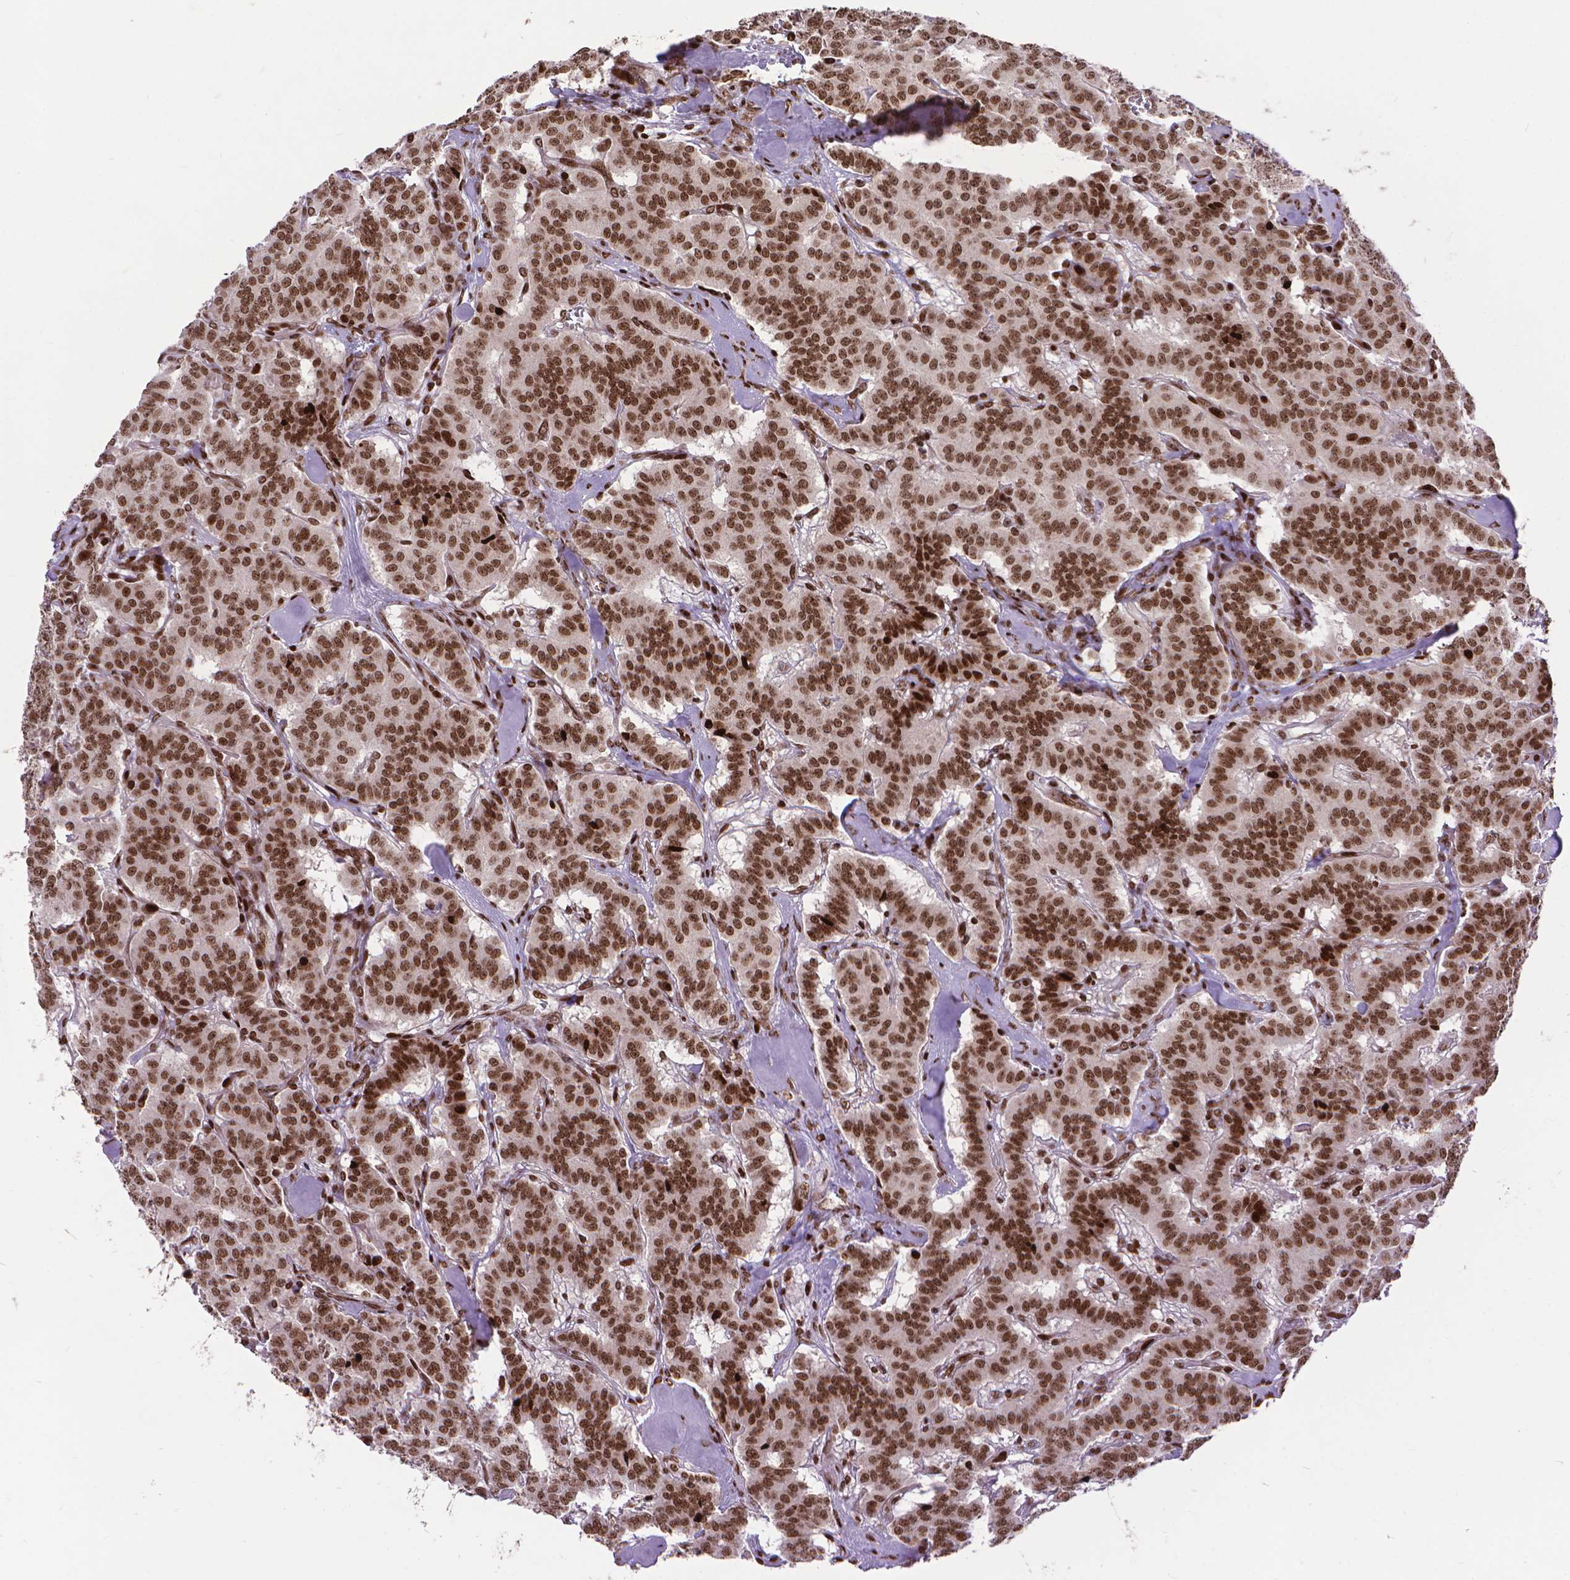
{"staining": {"intensity": "moderate", "quantity": ">75%", "location": "nuclear"}, "tissue": "carcinoid", "cell_type": "Tumor cells", "image_type": "cancer", "snomed": [{"axis": "morphology", "description": "Normal tissue, NOS"}, {"axis": "morphology", "description": "Carcinoid, malignant, NOS"}, {"axis": "topography", "description": "Lung"}], "caption": "An immunohistochemistry image of neoplastic tissue is shown. Protein staining in brown highlights moderate nuclear positivity in malignant carcinoid within tumor cells. (Stains: DAB (3,3'-diaminobenzidine) in brown, nuclei in blue, Microscopy: brightfield microscopy at high magnification).", "gene": "AMER1", "patient": {"sex": "female", "age": 46}}